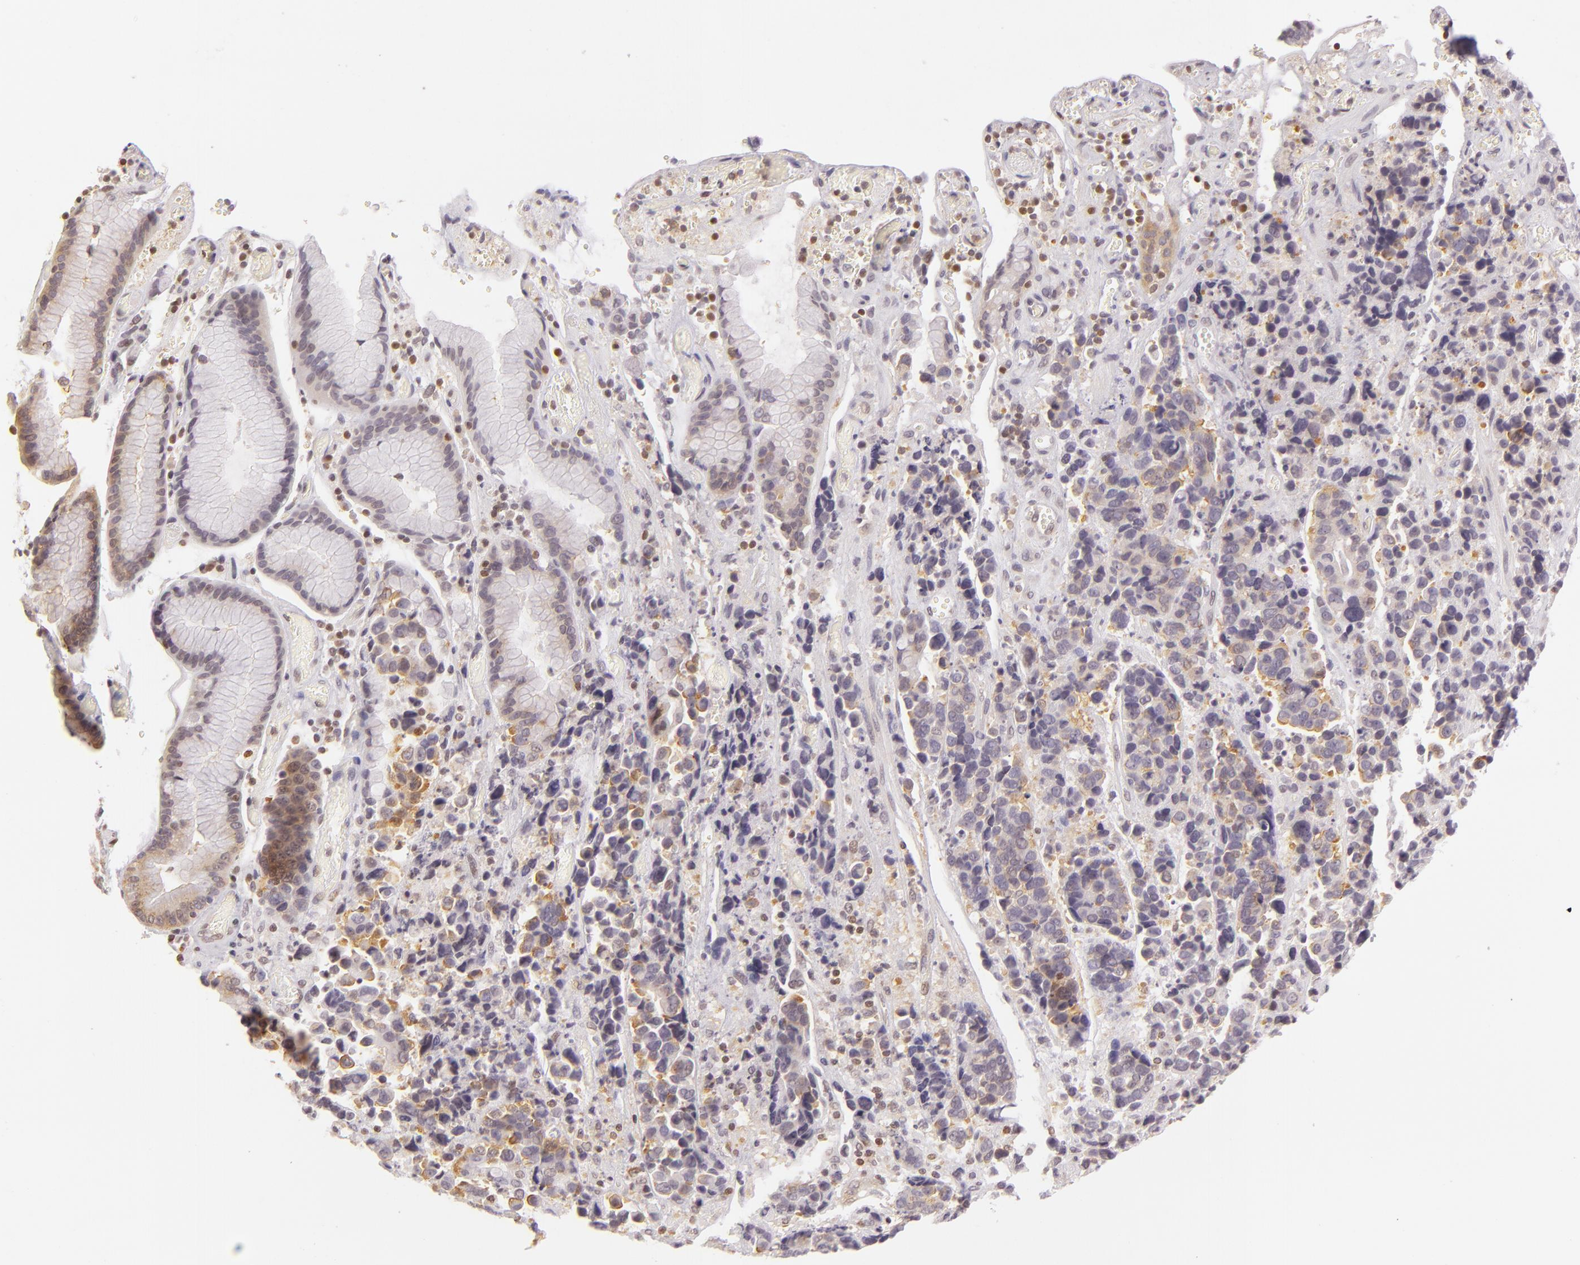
{"staining": {"intensity": "weak", "quantity": "<25%", "location": "cytoplasmic/membranous"}, "tissue": "stomach cancer", "cell_type": "Tumor cells", "image_type": "cancer", "snomed": [{"axis": "morphology", "description": "Adenocarcinoma, NOS"}, {"axis": "topography", "description": "Stomach, upper"}], "caption": "Immunohistochemistry micrograph of neoplastic tissue: stomach cancer stained with DAB (3,3'-diaminobenzidine) reveals no significant protein positivity in tumor cells.", "gene": "IMPDH1", "patient": {"sex": "male", "age": 71}}